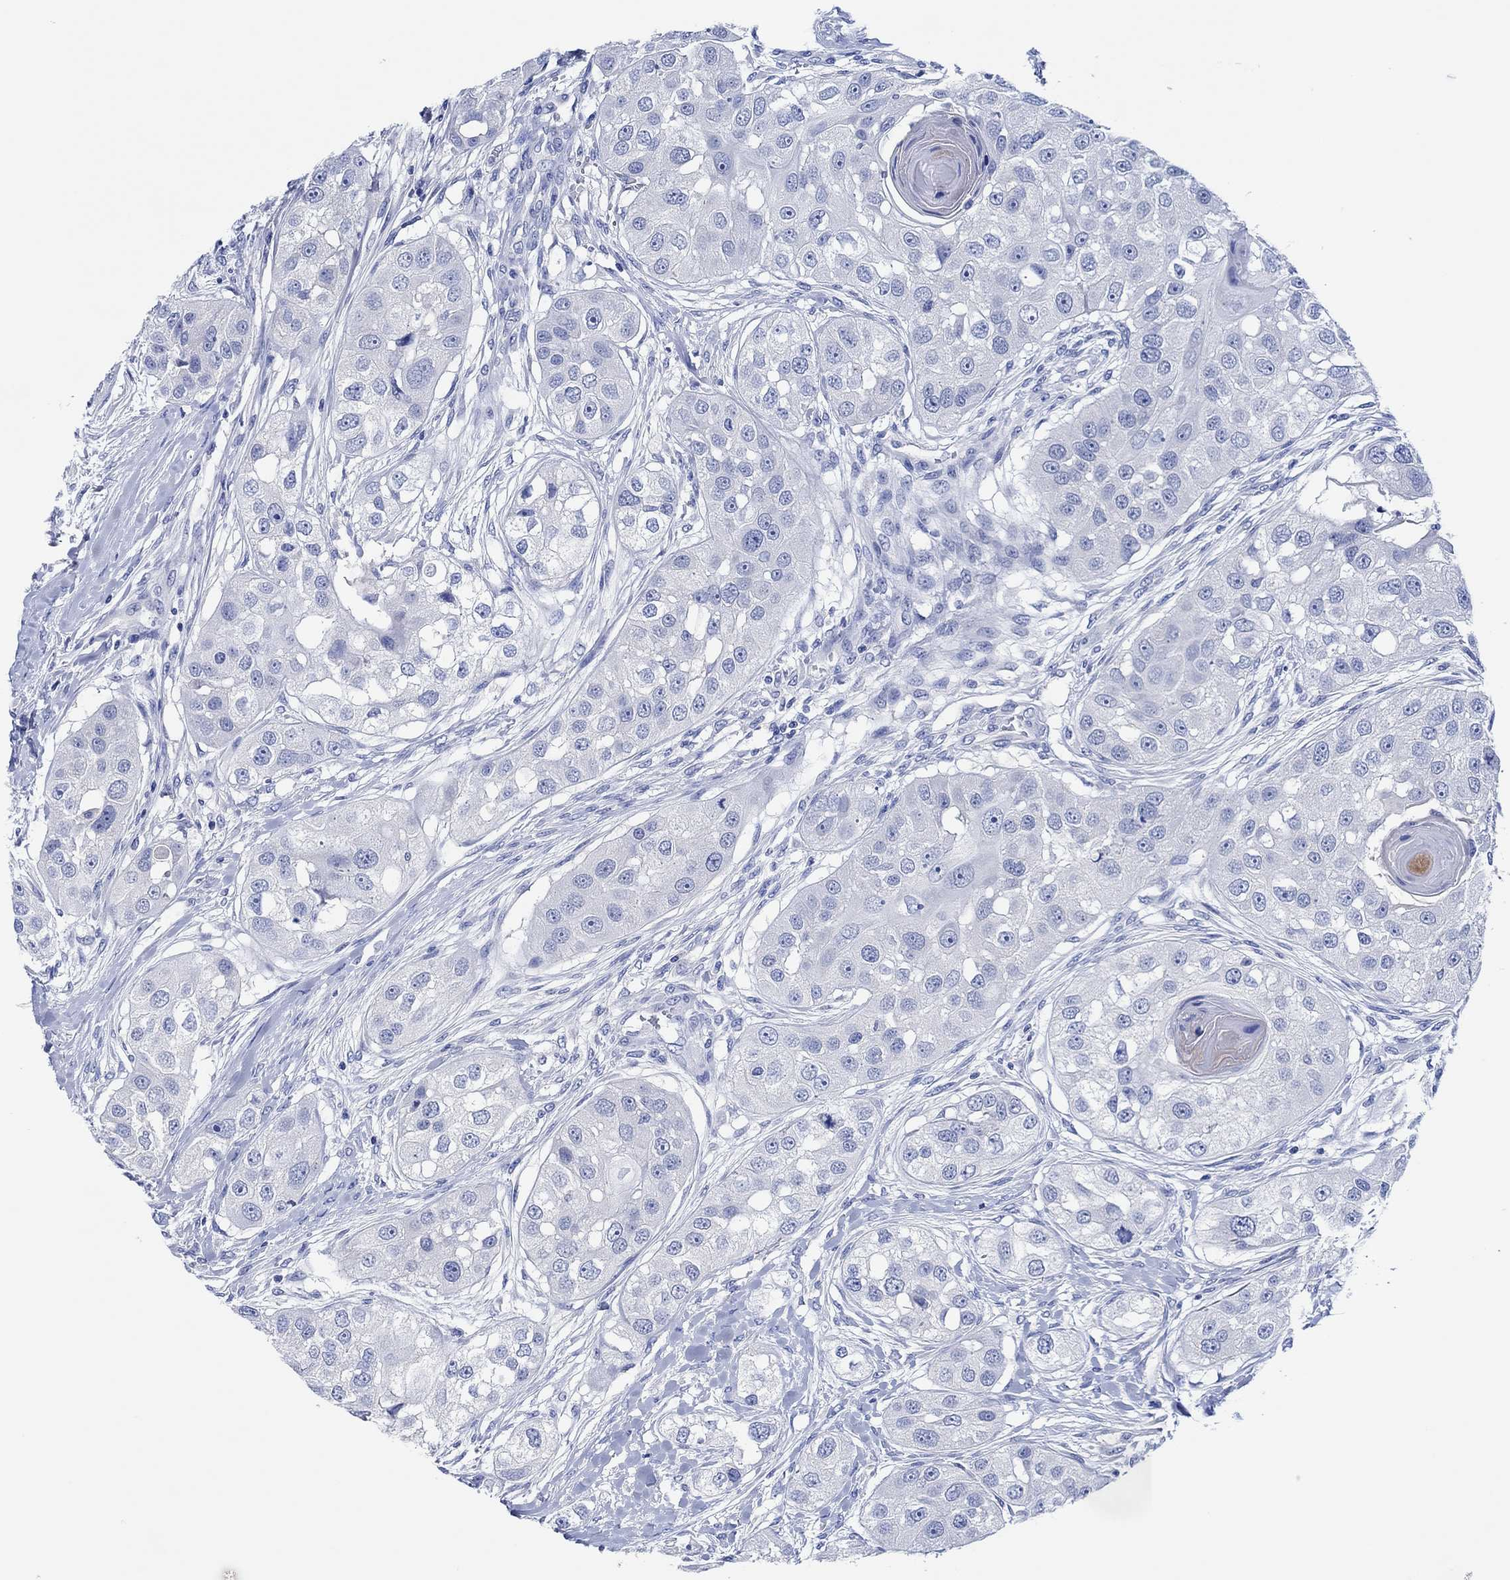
{"staining": {"intensity": "negative", "quantity": "none", "location": "none"}, "tissue": "head and neck cancer", "cell_type": "Tumor cells", "image_type": "cancer", "snomed": [{"axis": "morphology", "description": "Normal tissue, NOS"}, {"axis": "morphology", "description": "Squamous cell carcinoma, NOS"}, {"axis": "topography", "description": "Skeletal muscle"}, {"axis": "topography", "description": "Head-Neck"}], "caption": "High power microscopy image of an immunohistochemistry micrograph of squamous cell carcinoma (head and neck), revealing no significant expression in tumor cells.", "gene": "CPNE6", "patient": {"sex": "male", "age": 51}}